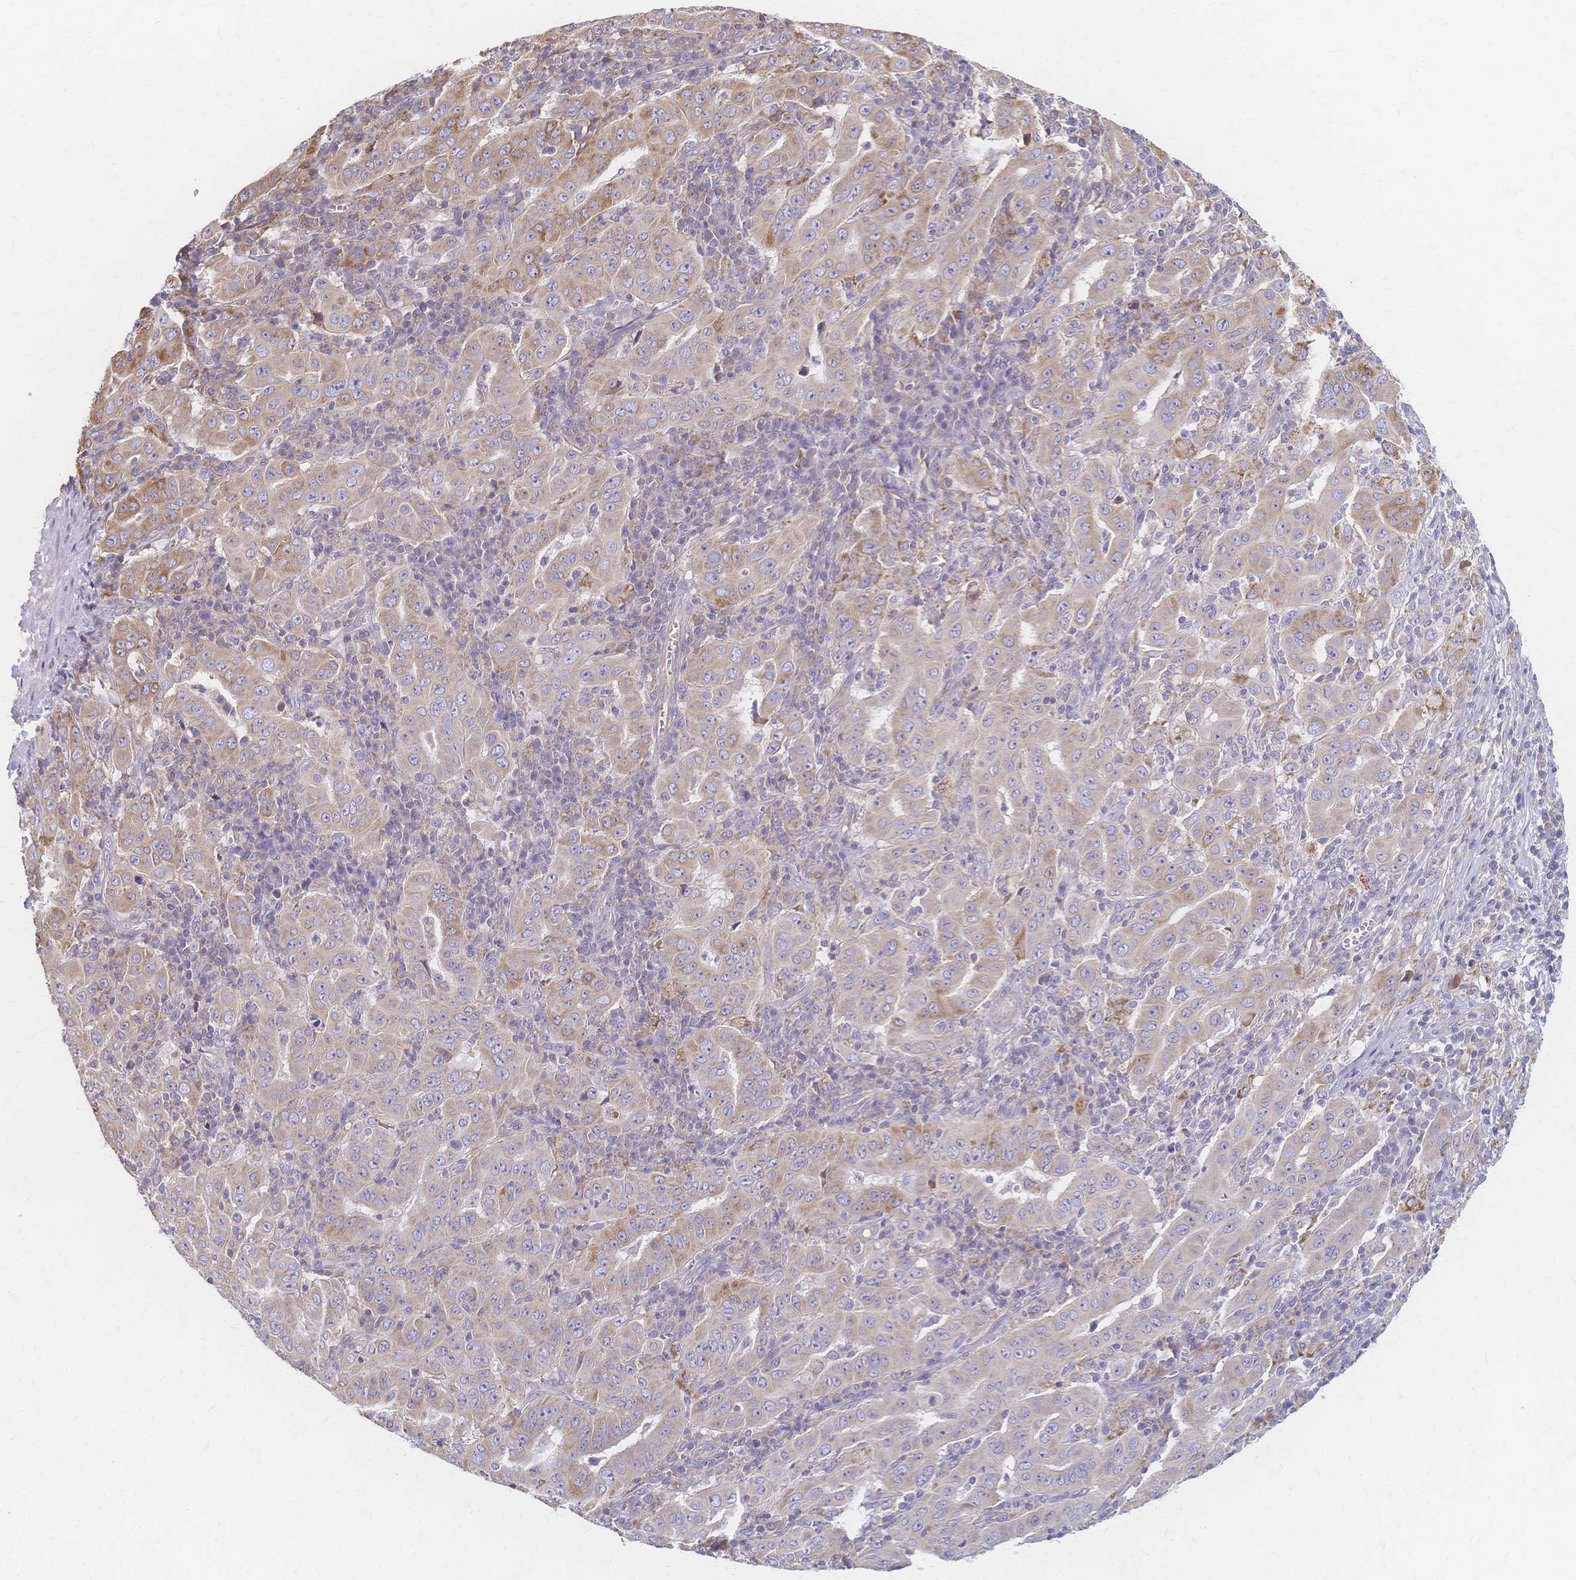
{"staining": {"intensity": "weak", "quantity": "<25%", "location": "cytoplasmic/membranous"}, "tissue": "pancreatic cancer", "cell_type": "Tumor cells", "image_type": "cancer", "snomed": [{"axis": "morphology", "description": "Adenocarcinoma, NOS"}, {"axis": "topography", "description": "Pancreas"}], "caption": "A micrograph of human adenocarcinoma (pancreatic) is negative for staining in tumor cells.", "gene": "CYB5A", "patient": {"sex": "male", "age": 63}}